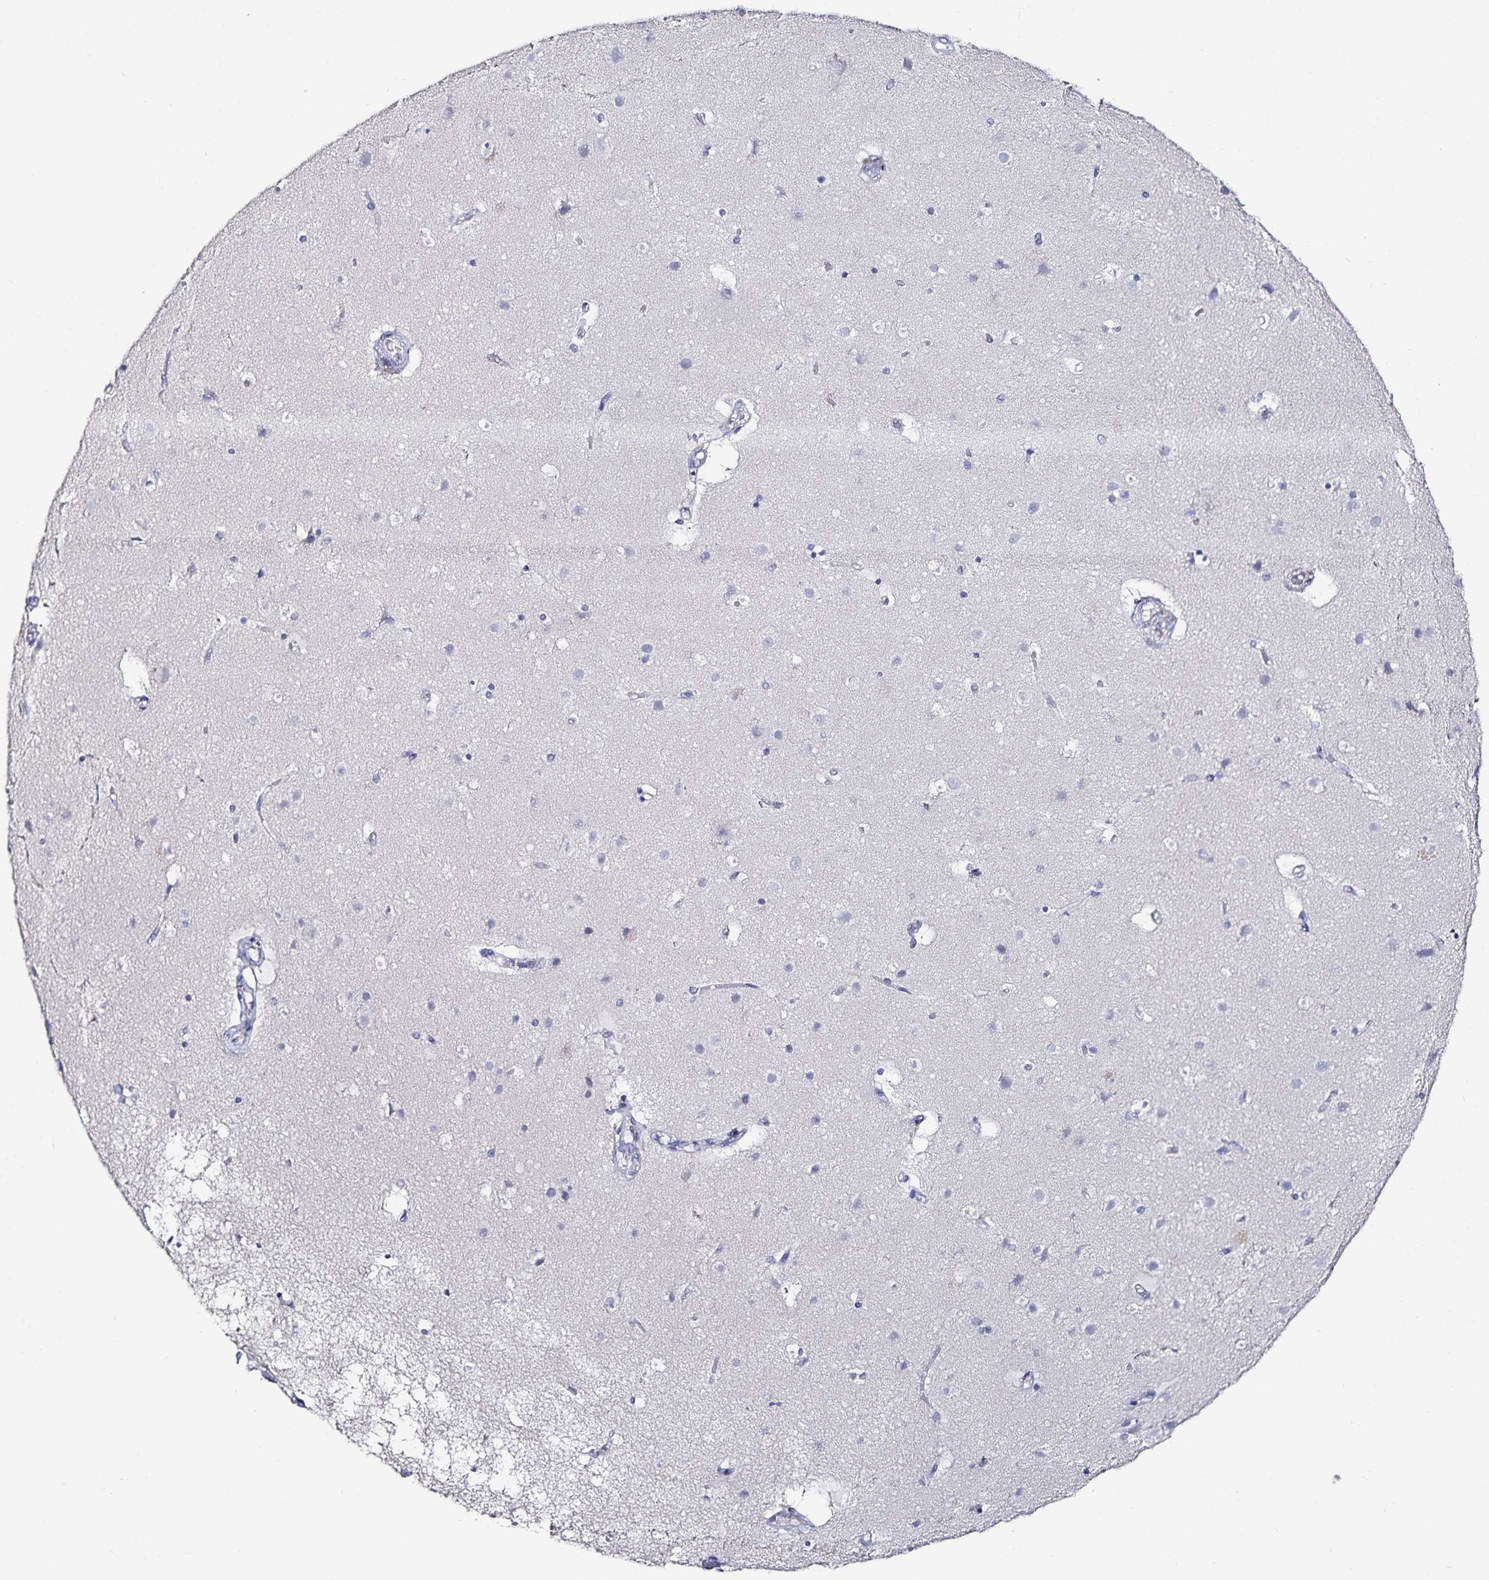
{"staining": {"intensity": "negative", "quantity": "none", "location": "none"}, "tissue": "cerebral cortex", "cell_type": "Endothelial cells", "image_type": "normal", "snomed": [{"axis": "morphology", "description": "Normal tissue, NOS"}, {"axis": "topography", "description": "Cerebral cortex"}], "caption": "This is an immunohistochemistry (IHC) image of normal cerebral cortex. There is no expression in endothelial cells.", "gene": "TTR", "patient": {"sex": "female", "age": 52}}